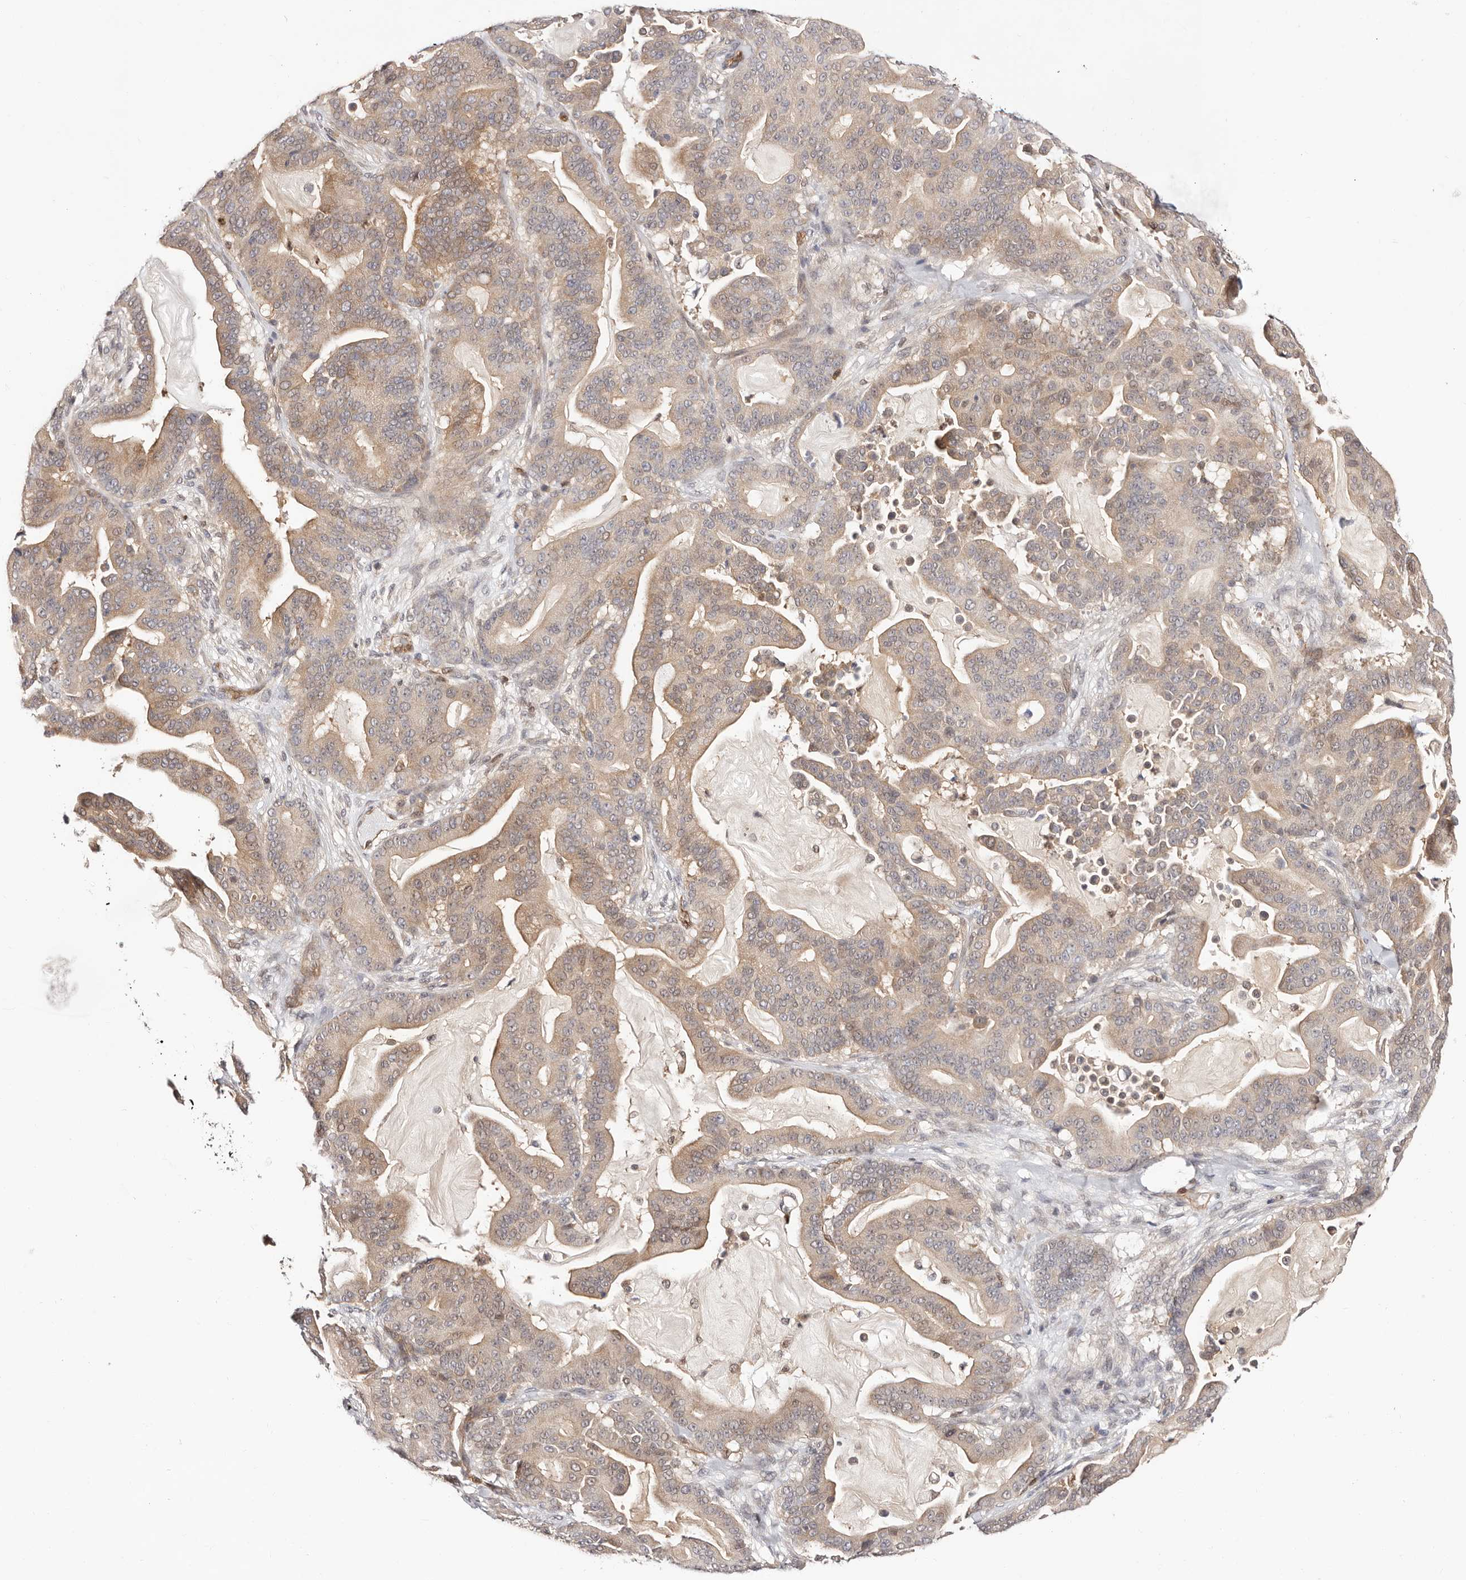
{"staining": {"intensity": "weak", "quantity": "25%-75%", "location": "cytoplasmic/membranous"}, "tissue": "pancreatic cancer", "cell_type": "Tumor cells", "image_type": "cancer", "snomed": [{"axis": "morphology", "description": "Adenocarcinoma, NOS"}, {"axis": "topography", "description": "Pancreas"}], "caption": "About 25%-75% of tumor cells in human pancreatic adenocarcinoma display weak cytoplasmic/membranous protein expression as visualized by brown immunohistochemical staining.", "gene": "STAT5A", "patient": {"sex": "male", "age": 63}}